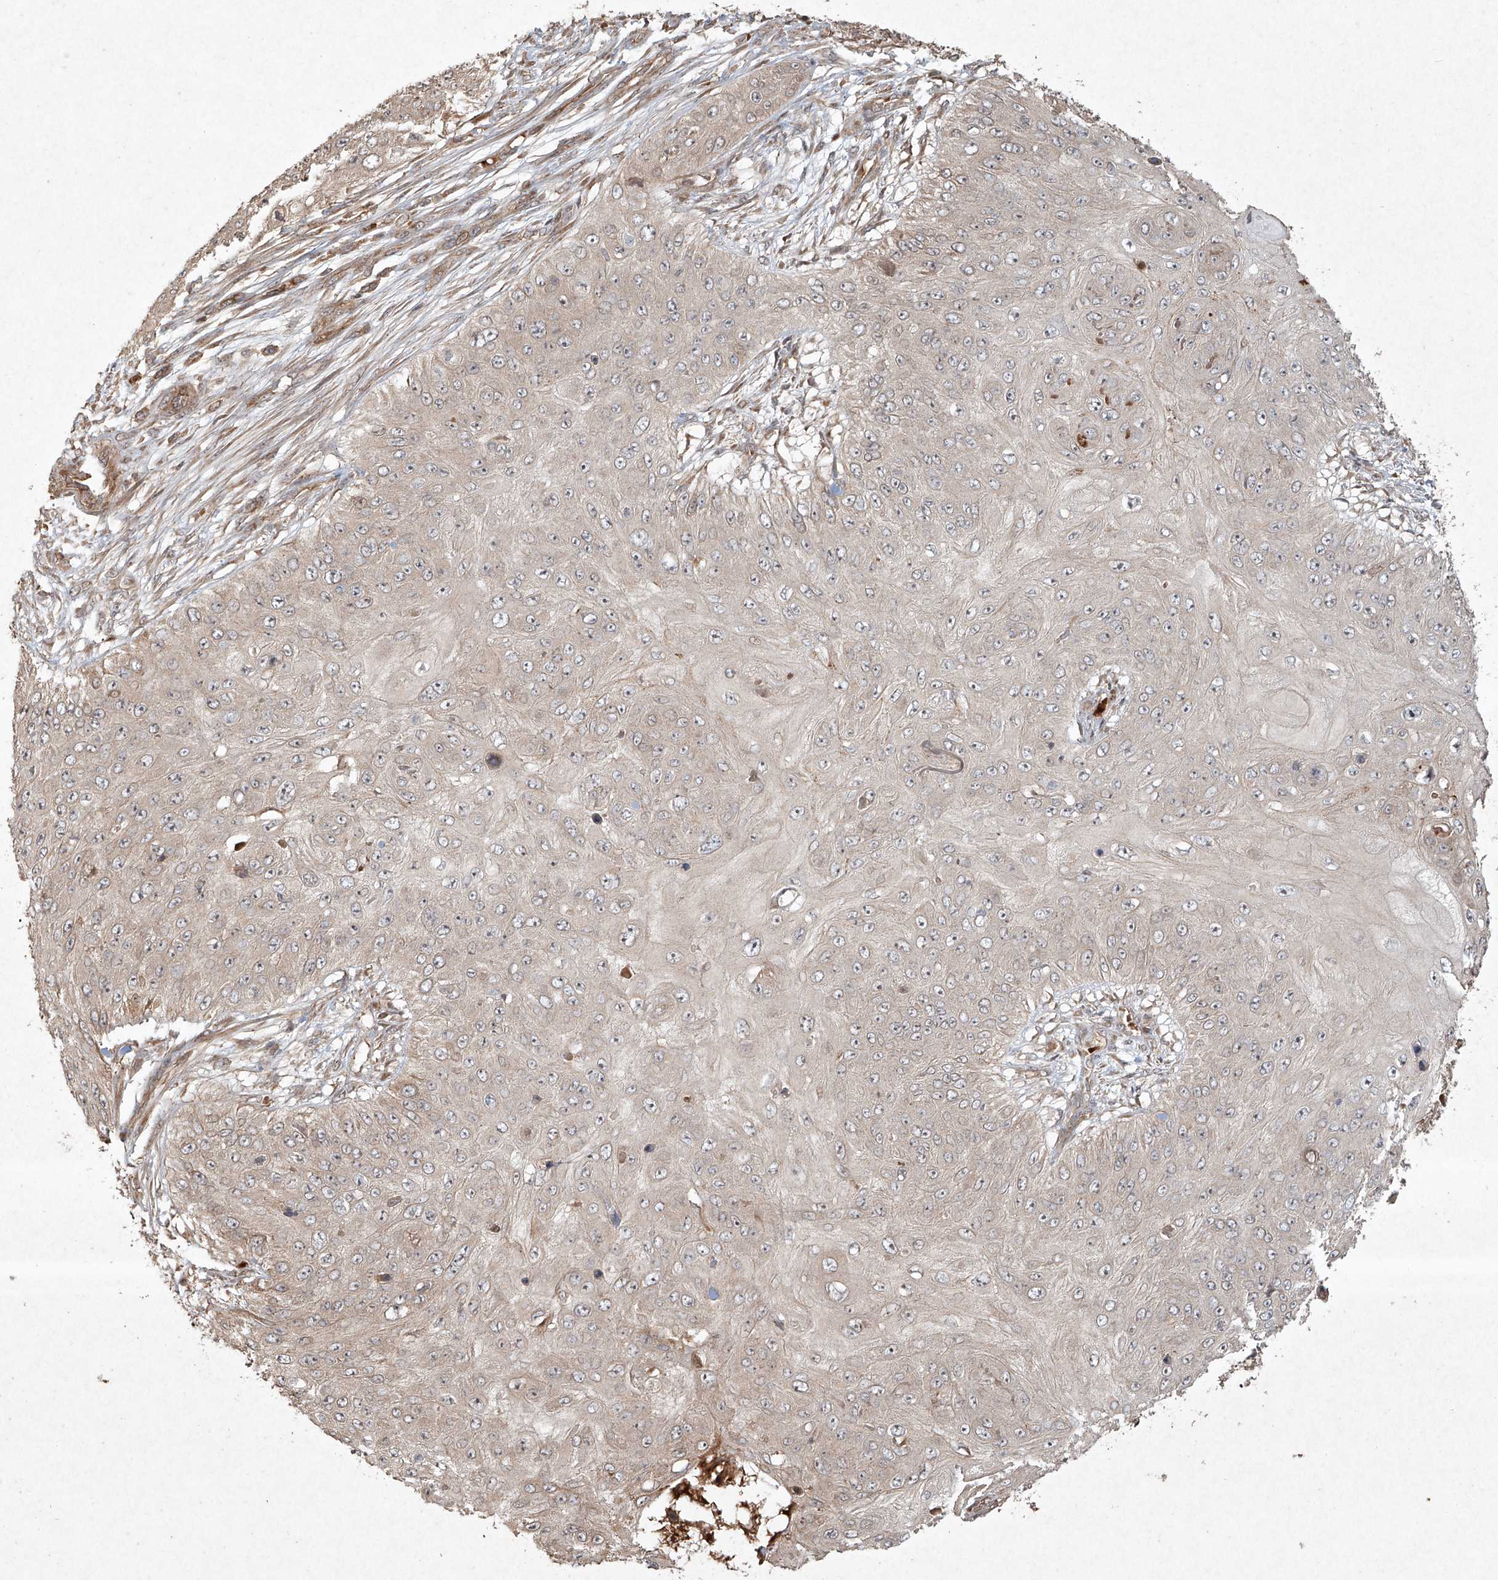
{"staining": {"intensity": "negative", "quantity": "none", "location": "none"}, "tissue": "skin cancer", "cell_type": "Tumor cells", "image_type": "cancer", "snomed": [{"axis": "morphology", "description": "Squamous cell carcinoma, NOS"}, {"axis": "topography", "description": "Skin"}], "caption": "DAB immunohistochemical staining of human squamous cell carcinoma (skin) exhibits no significant staining in tumor cells.", "gene": "CYYR1", "patient": {"sex": "female", "age": 80}}